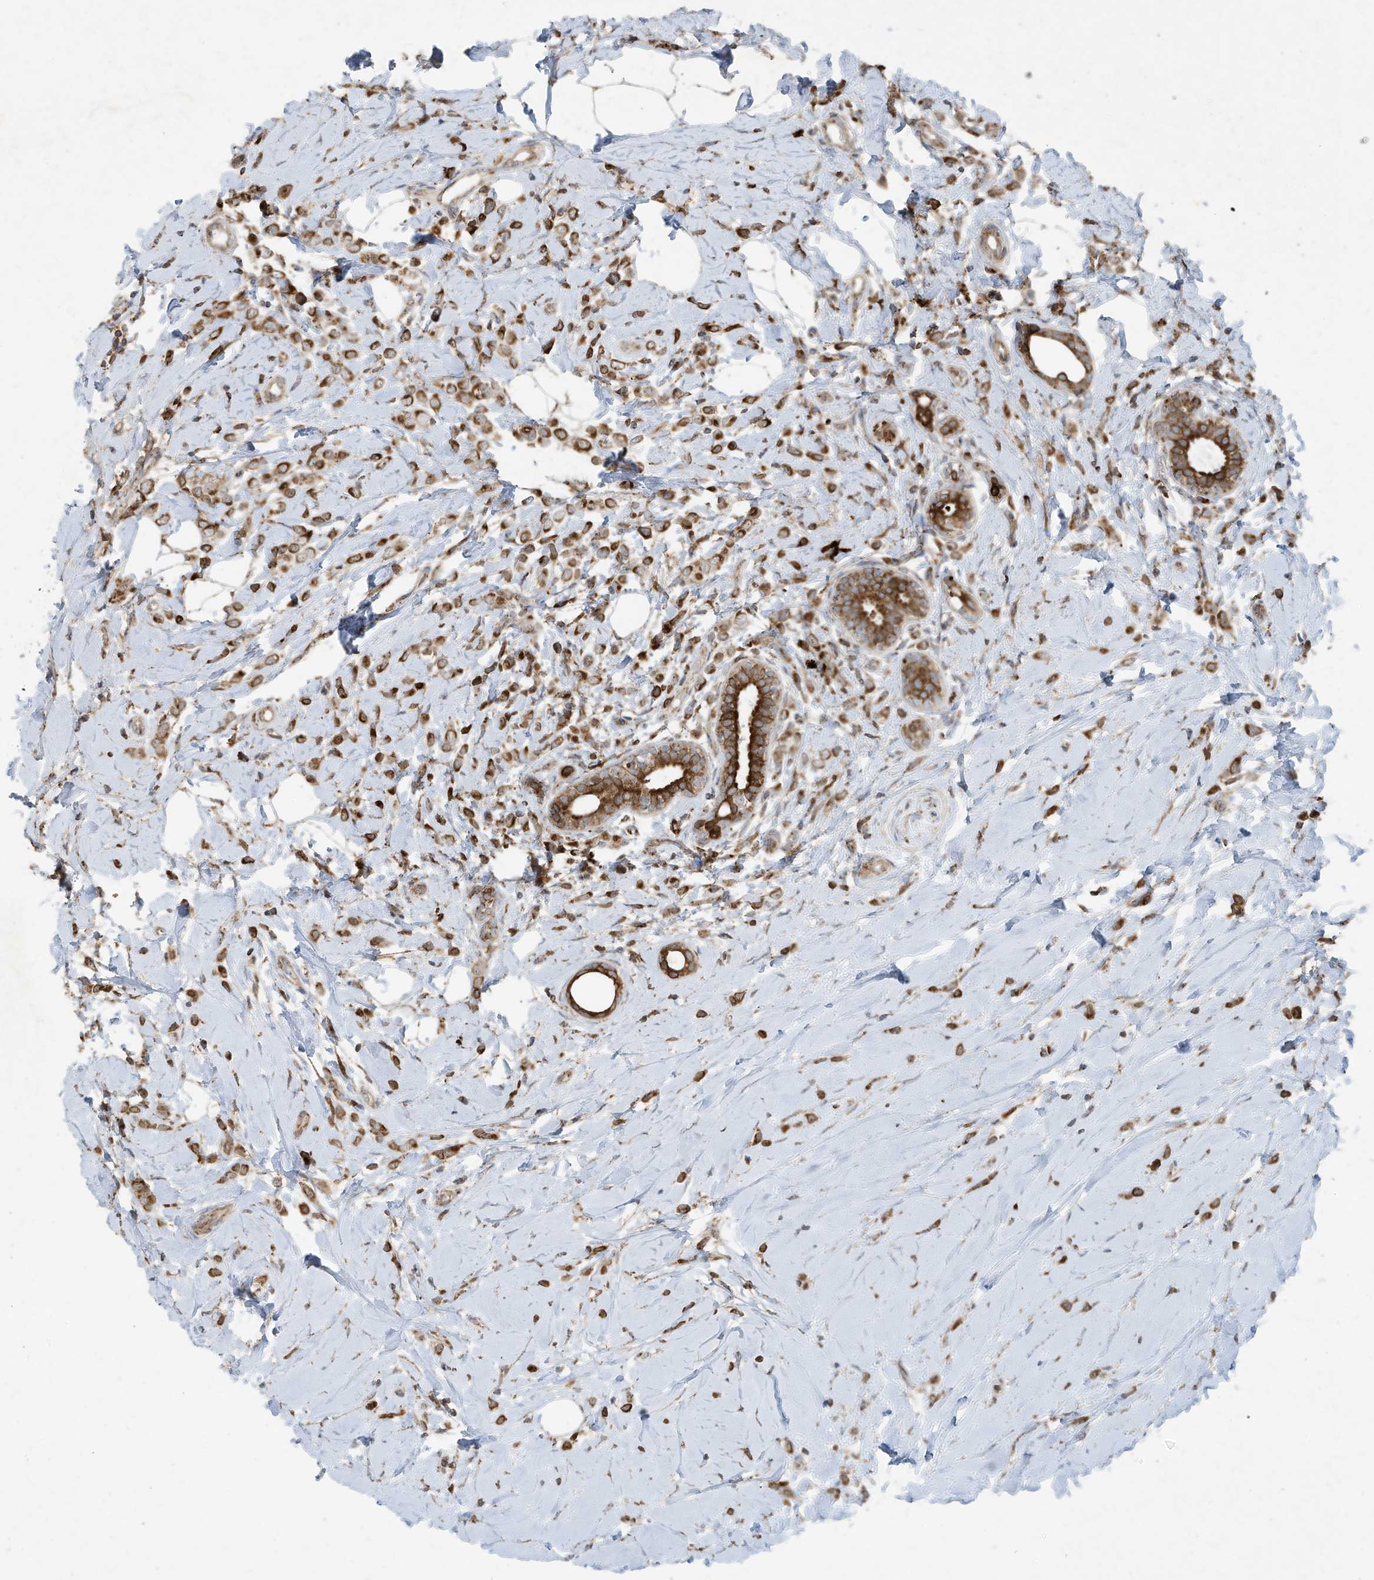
{"staining": {"intensity": "moderate", "quantity": ">75%", "location": "cytoplasmic/membranous"}, "tissue": "breast cancer", "cell_type": "Tumor cells", "image_type": "cancer", "snomed": [{"axis": "morphology", "description": "Lobular carcinoma"}, {"axis": "topography", "description": "Breast"}], "caption": "Immunohistochemical staining of breast lobular carcinoma displays medium levels of moderate cytoplasmic/membranous positivity in about >75% of tumor cells.", "gene": "C2orf74", "patient": {"sex": "female", "age": 47}}